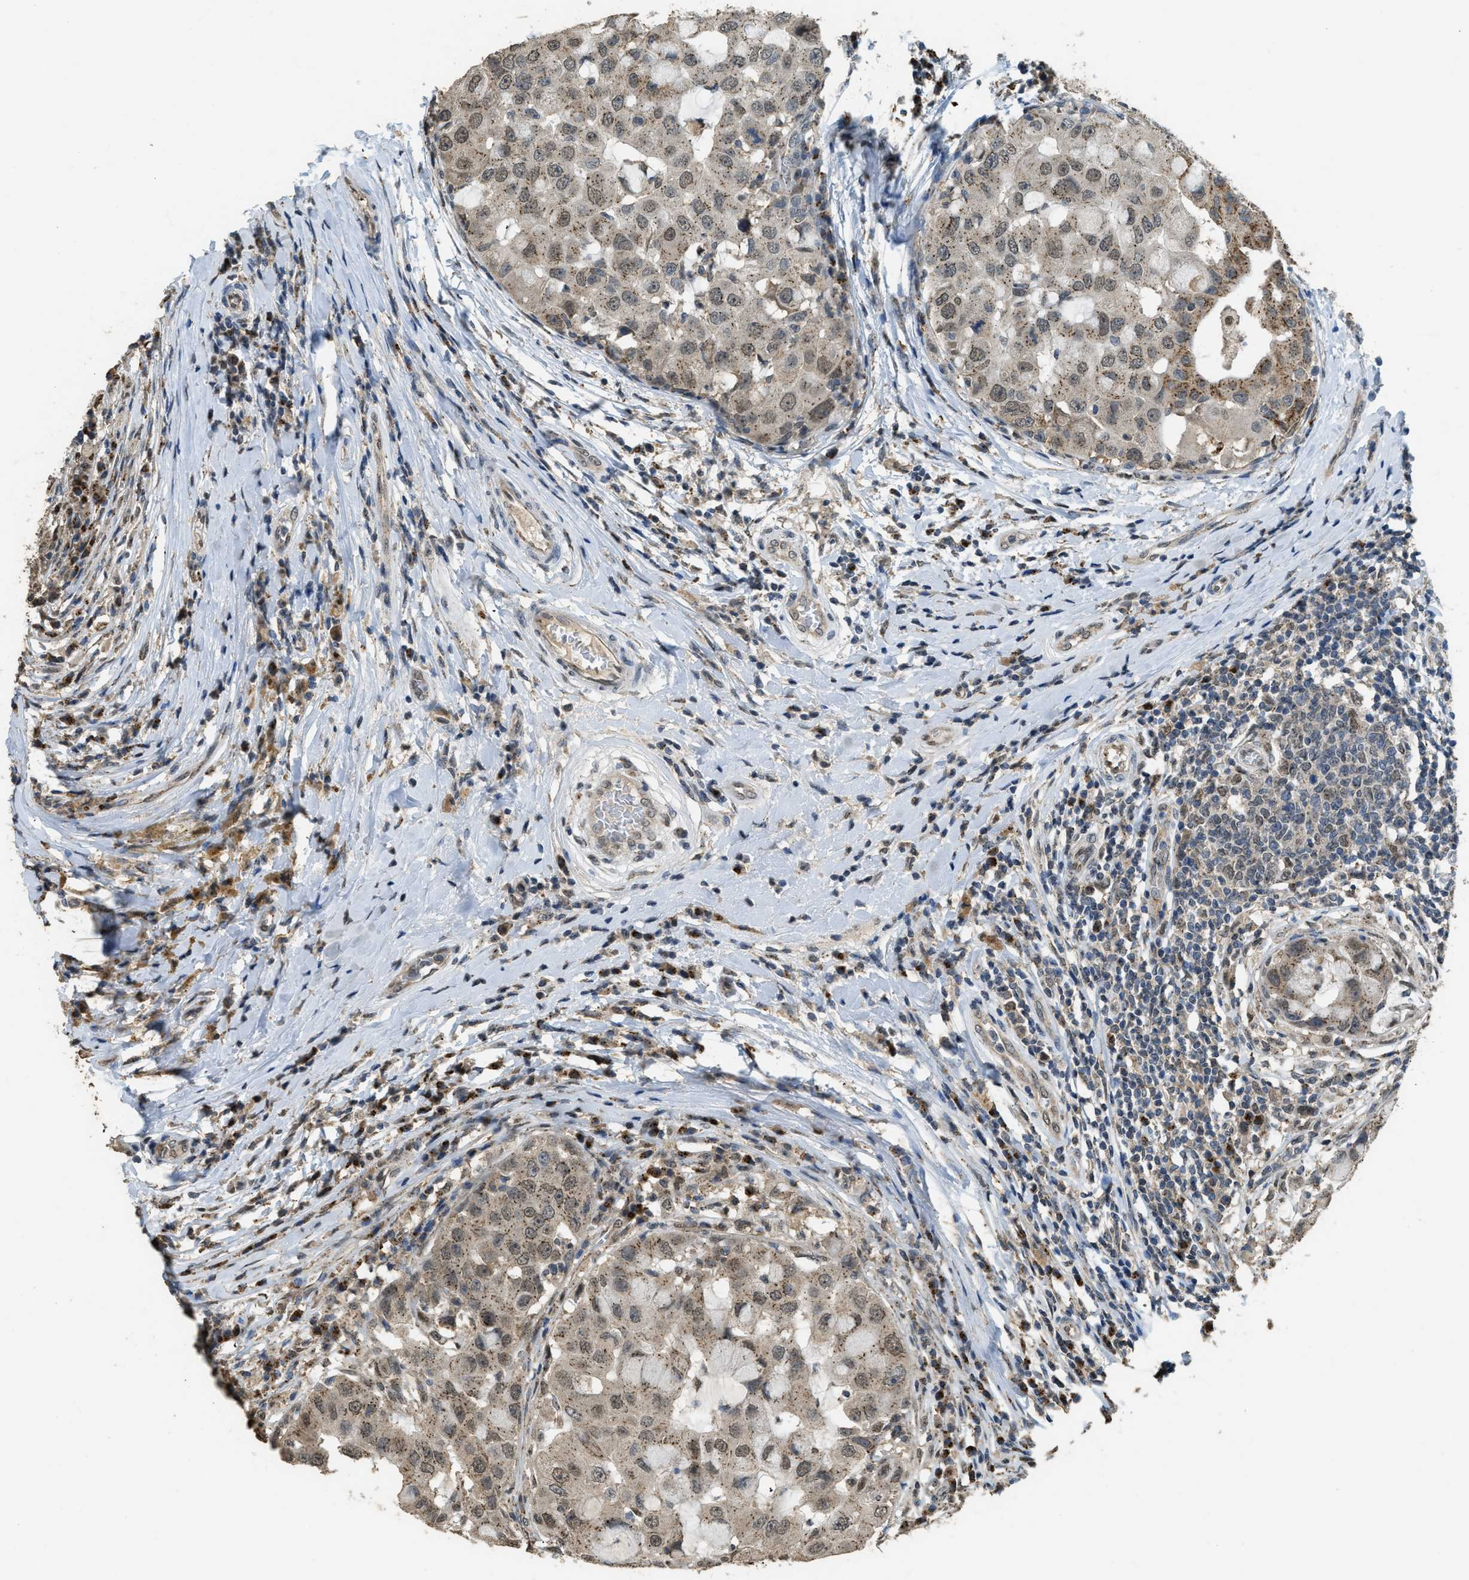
{"staining": {"intensity": "moderate", "quantity": ">75%", "location": "cytoplasmic/membranous,nuclear"}, "tissue": "breast cancer", "cell_type": "Tumor cells", "image_type": "cancer", "snomed": [{"axis": "morphology", "description": "Duct carcinoma"}, {"axis": "topography", "description": "Breast"}], "caption": "About >75% of tumor cells in breast invasive ductal carcinoma reveal moderate cytoplasmic/membranous and nuclear protein expression as visualized by brown immunohistochemical staining.", "gene": "IPO7", "patient": {"sex": "female", "age": 27}}